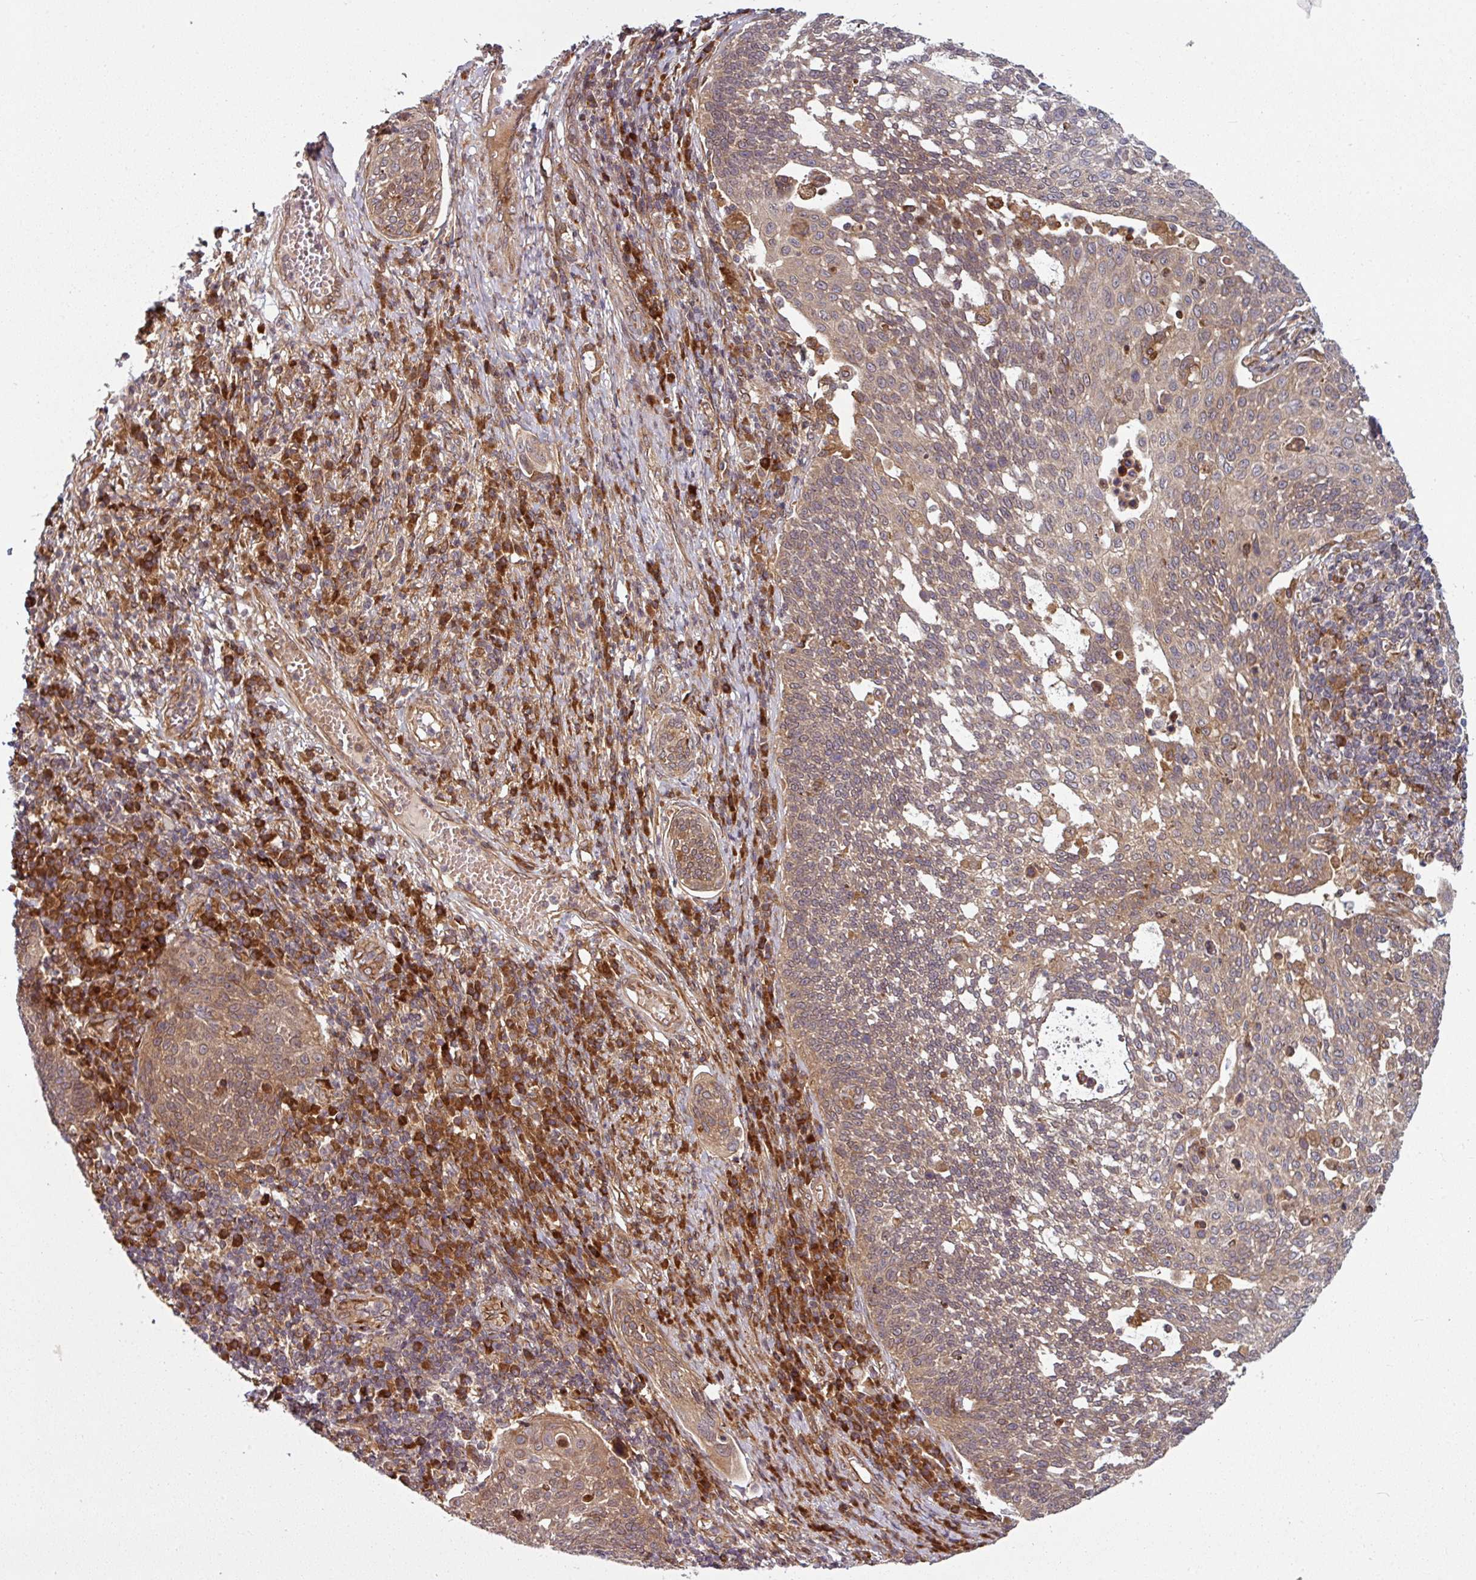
{"staining": {"intensity": "moderate", "quantity": ">75%", "location": "cytoplasmic/membranous"}, "tissue": "cervical cancer", "cell_type": "Tumor cells", "image_type": "cancer", "snomed": [{"axis": "morphology", "description": "Squamous cell carcinoma, NOS"}, {"axis": "topography", "description": "Cervix"}], "caption": "Immunohistochemistry (IHC) image of neoplastic tissue: human squamous cell carcinoma (cervical) stained using IHC exhibits medium levels of moderate protein expression localized specifically in the cytoplasmic/membranous of tumor cells, appearing as a cytoplasmic/membranous brown color.", "gene": "RAB5A", "patient": {"sex": "female", "age": 34}}